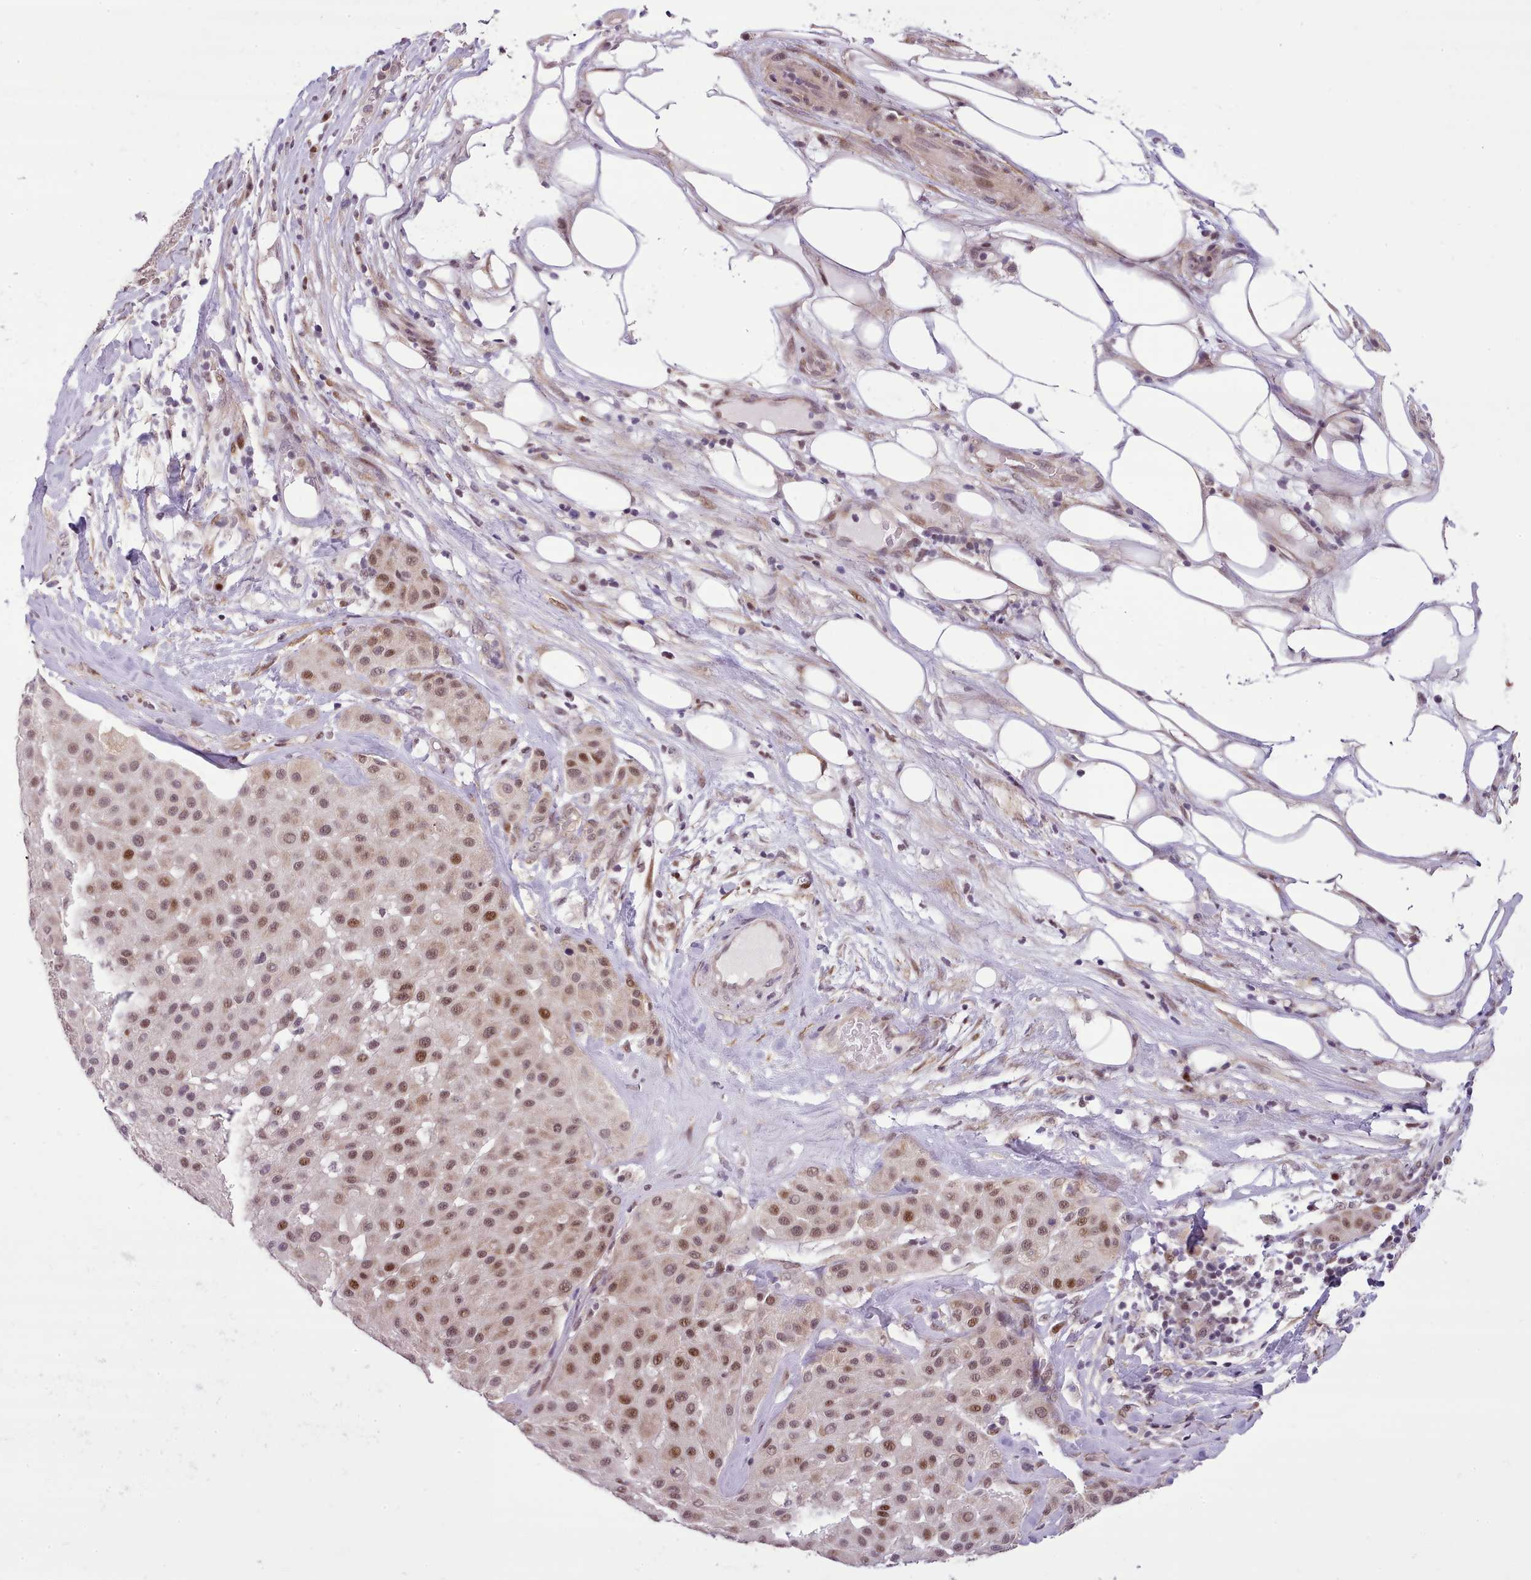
{"staining": {"intensity": "moderate", "quantity": ">75%", "location": "nuclear"}, "tissue": "melanoma", "cell_type": "Tumor cells", "image_type": "cancer", "snomed": [{"axis": "morphology", "description": "Malignant melanoma, Metastatic site"}, {"axis": "topography", "description": "Smooth muscle"}], "caption": "Brown immunohistochemical staining in malignant melanoma (metastatic site) reveals moderate nuclear positivity in approximately >75% of tumor cells.", "gene": "HOXB7", "patient": {"sex": "male", "age": 41}}